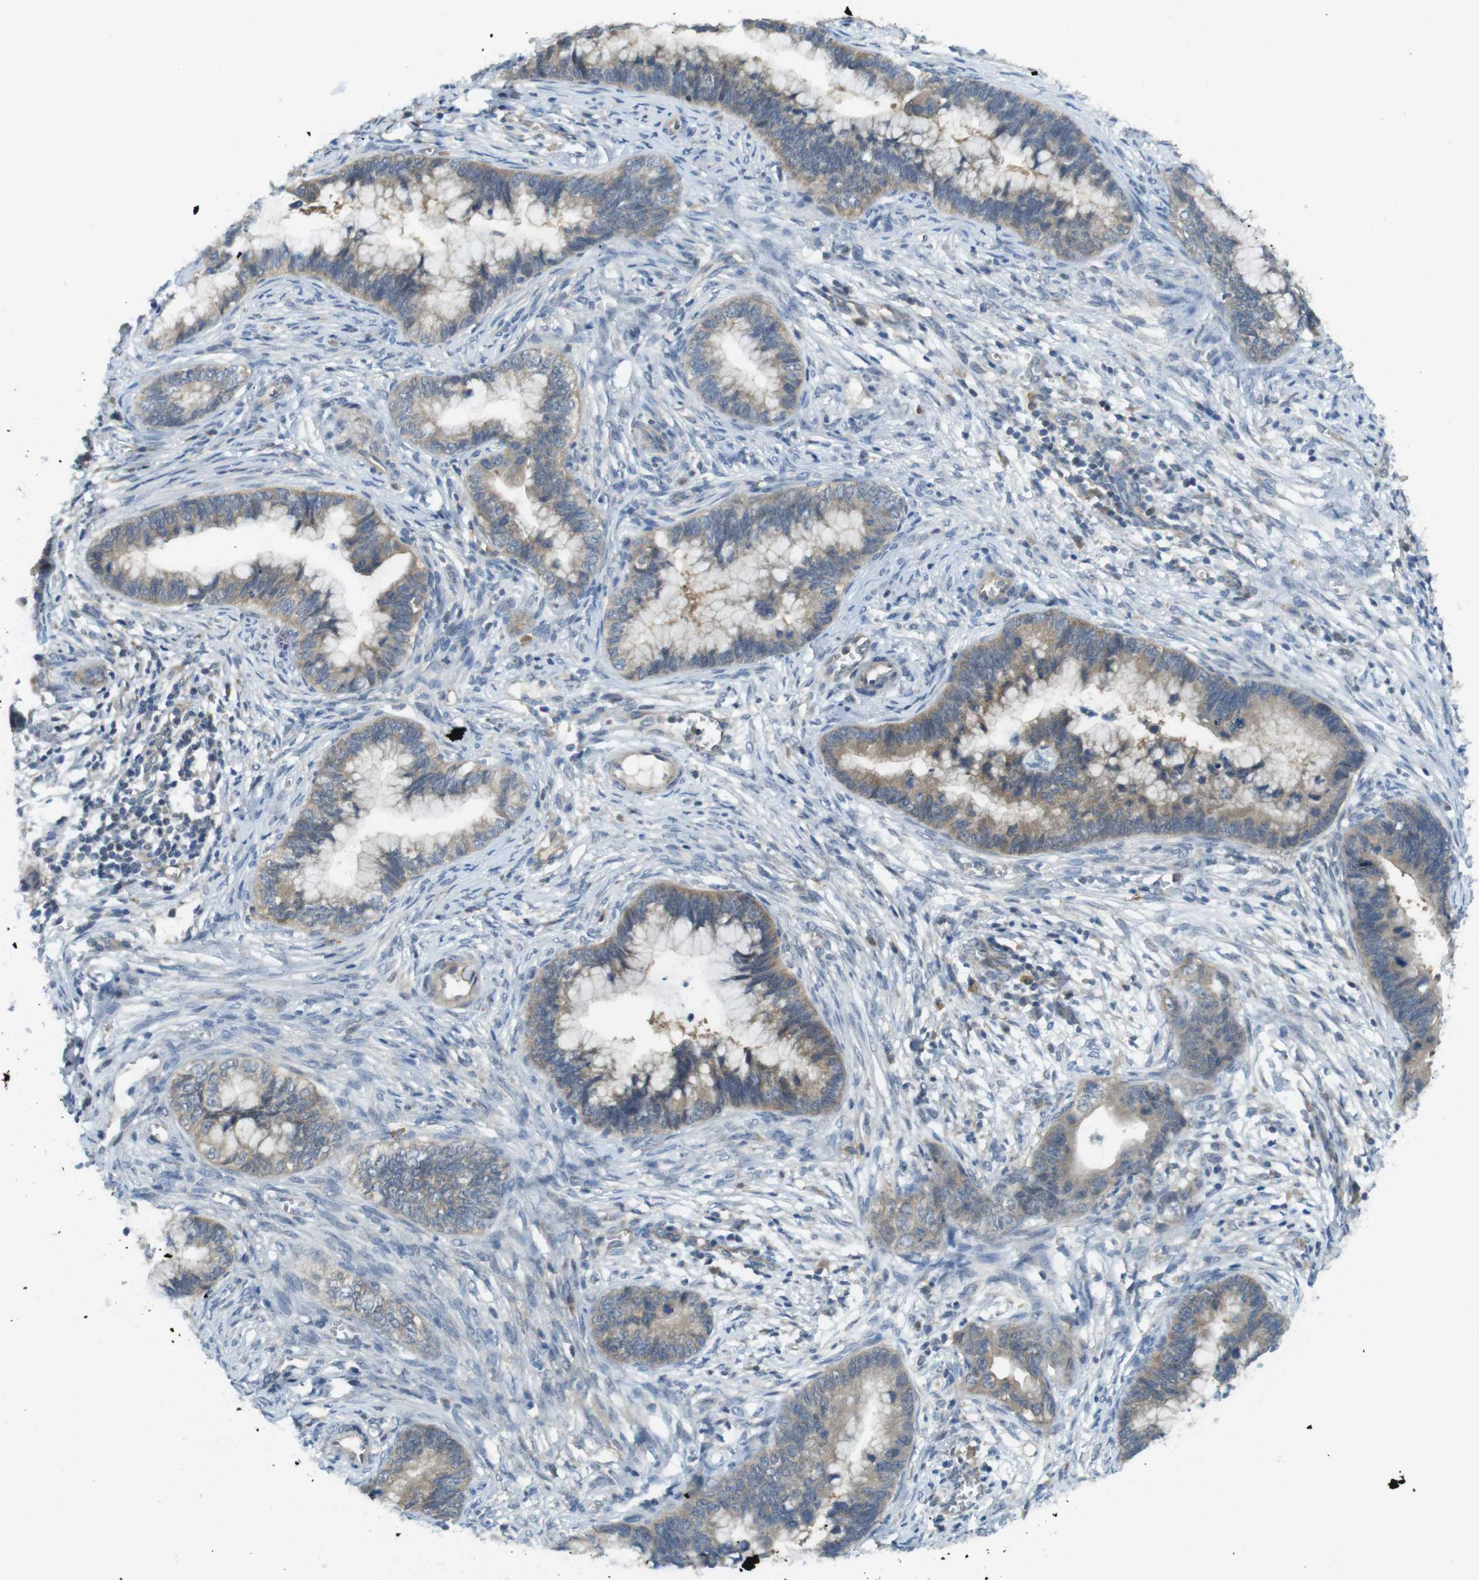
{"staining": {"intensity": "weak", "quantity": ">75%", "location": "cytoplasmic/membranous"}, "tissue": "cervical cancer", "cell_type": "Tumor cells", "image_type": "cancer", "snomed": [{"axis": "morphology", "description": "Adenocarcinoma, NOS"}, {"axis": "topography", "description": "Cervix"}], "caption": "Human cervical adenocarcinoma stained with a protein marker exhibits weak staining in tumor cells.", "gene": "SUGT1", "patient": {"sex": "female", "age": 44}}